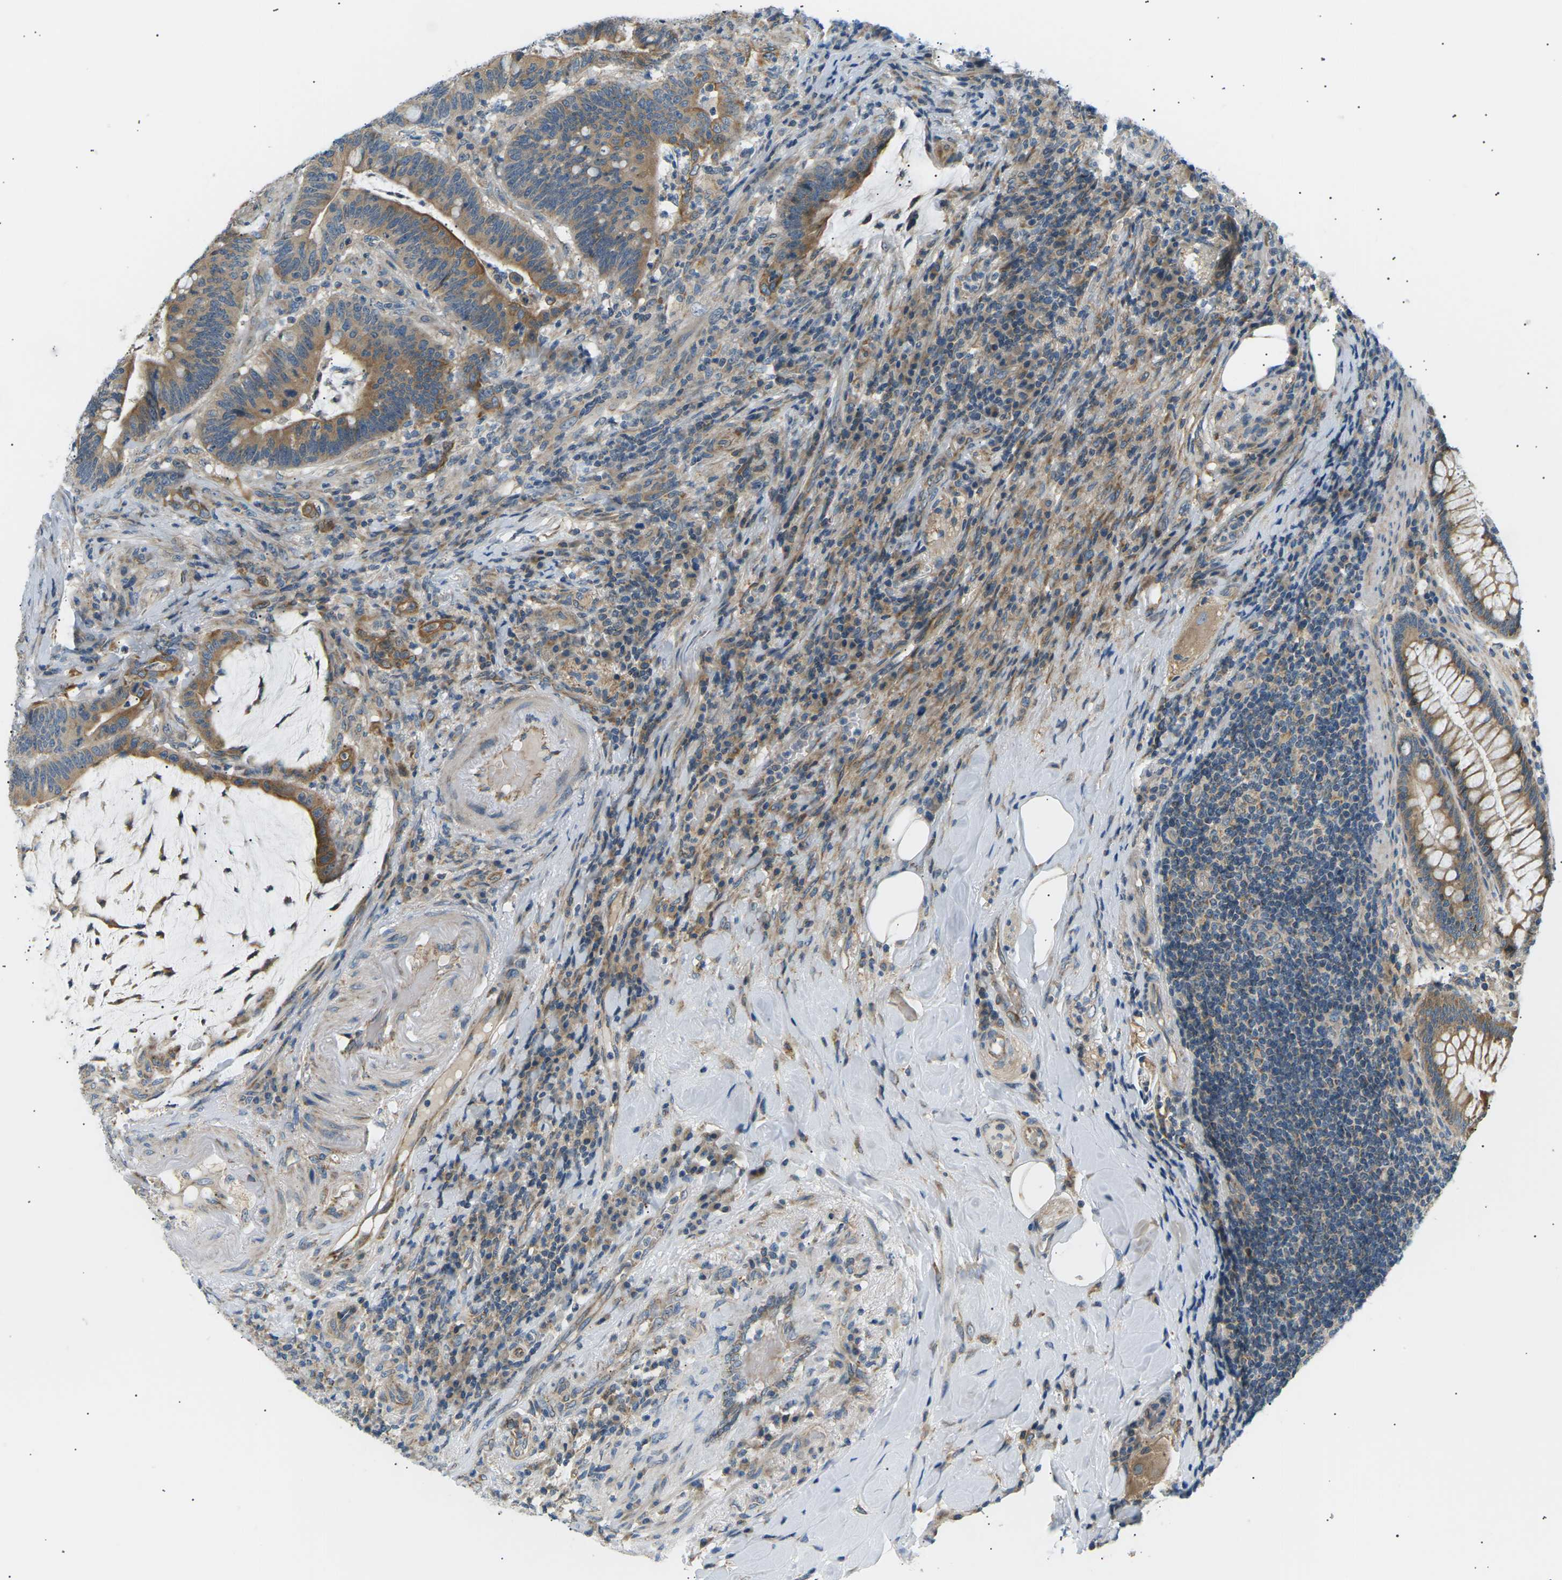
{"staining": {"intensity": "moderate", "quantity": ">75%", "location": "cytoplasmic/membranous"}, "tissue": "colorectal cancer", "cell_type": "Tumor cells", "image_type": "cancer", "snomed": [{"axis": "morphology", "description": "Normal tissue, NOS"}, {"axis": "morphology", "description": "Adenocarcinoma, NOS"}, {"axis": "topography", "description": "Colon"}], "caption": "About >75% of tumor cells in human colorectal cancer (adenocarcinoma) exhibit moderate cytoplasmic/membranous protein staining as visualized by brown immunohistochemical staining.", "gene": "TBC1D8", "patient": {"sex": "female", "age": 66}}